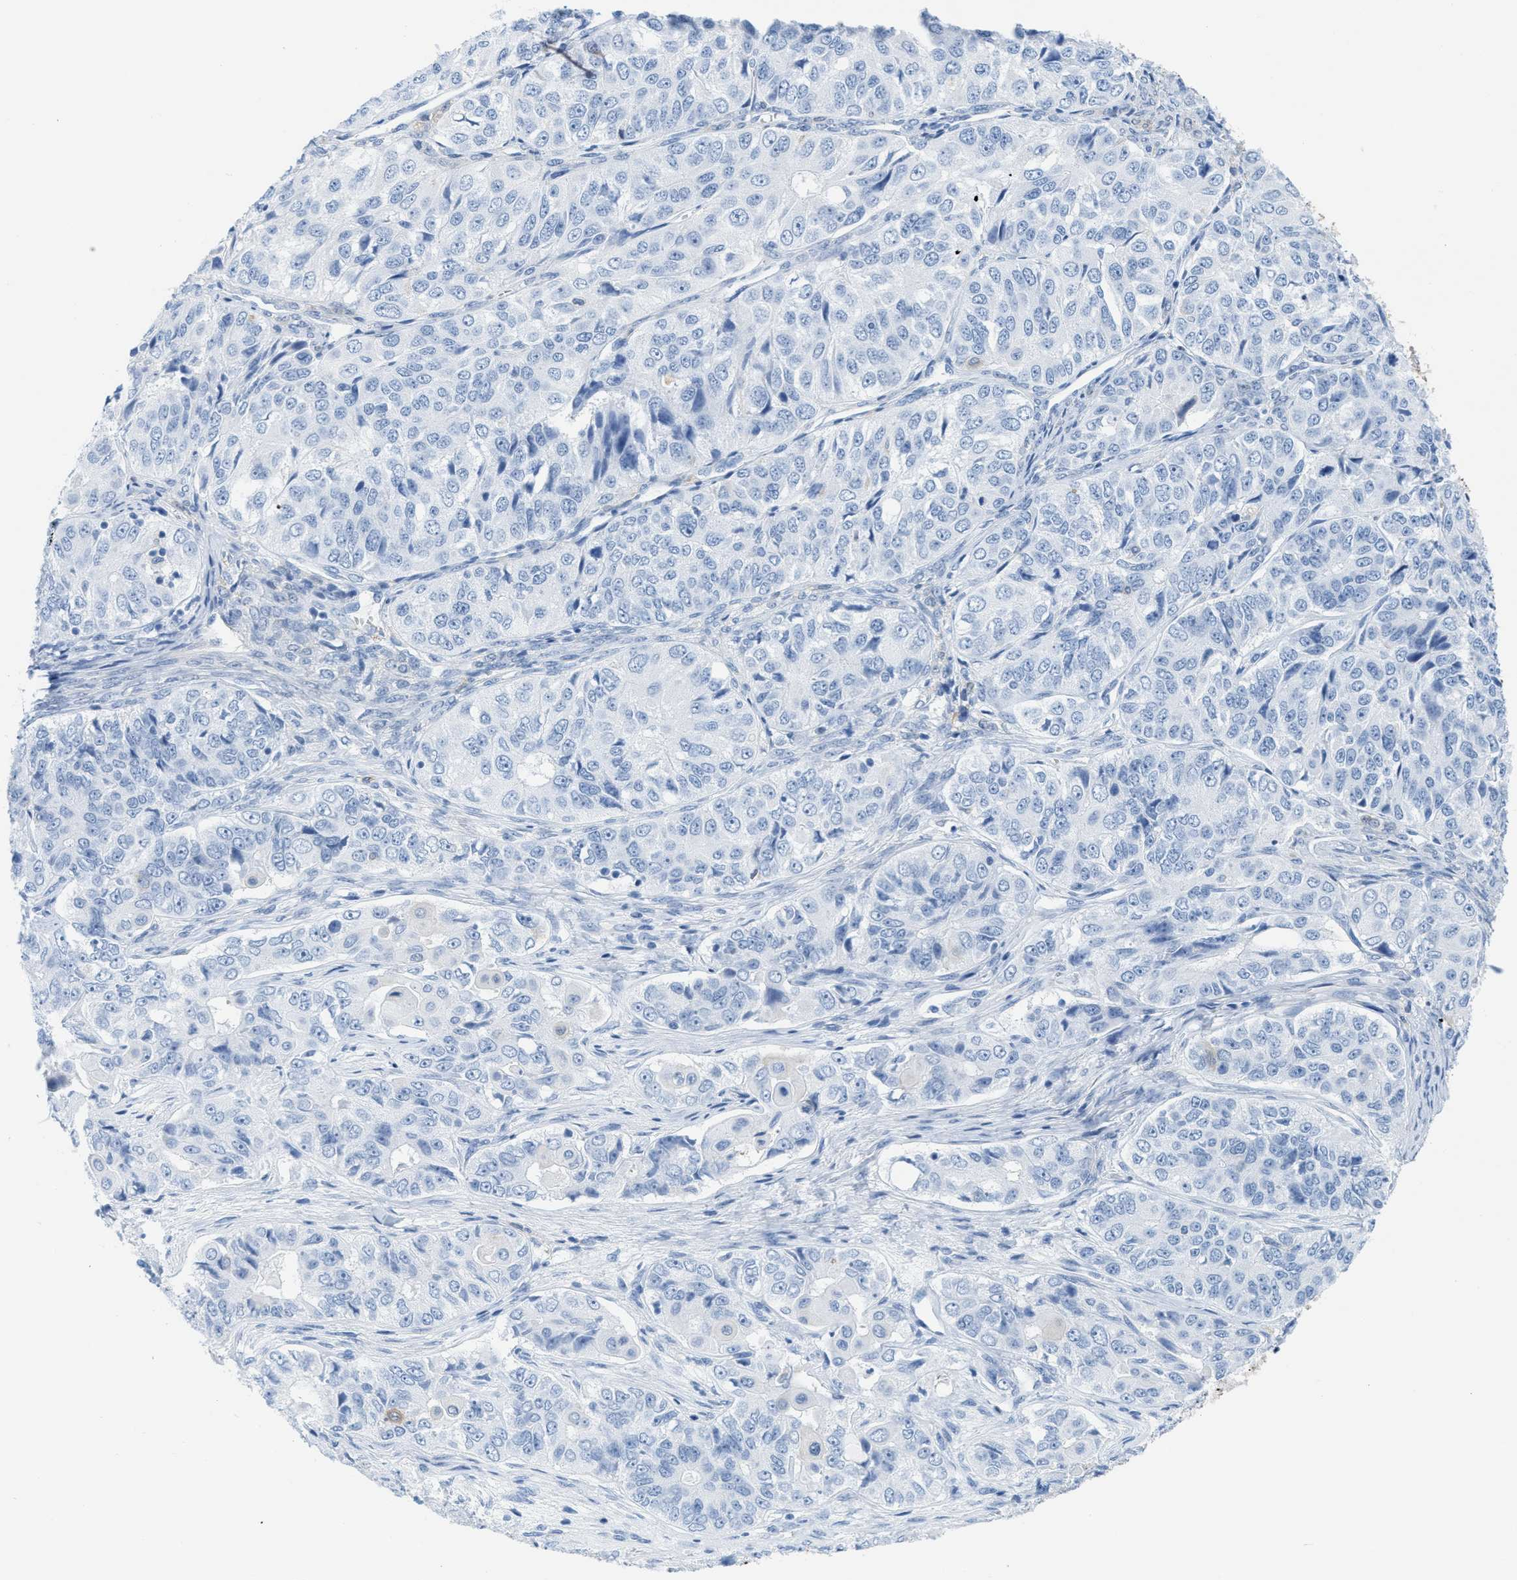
{"staining": {"intensity": "negative", "quantity": "none", "location": "none"}, "tissue": "ovarian cancer", "cell_type": "Tumor cells", "image_type": "cancer", "snomed": [{"axis": "morphology", "description": "Carcinoma, endometroid"}, {"axis": "topography", "description": "Ovary"}], "caption": "IHC histopathology image of neoplastic tissue: human ovarian cancer stained with DAB (3,3'-diaminobenzidine) reveals no significant protein expression in tumor cells.", "gene": "ASGR1", "patient": {"sex": "female", "age": 51}}